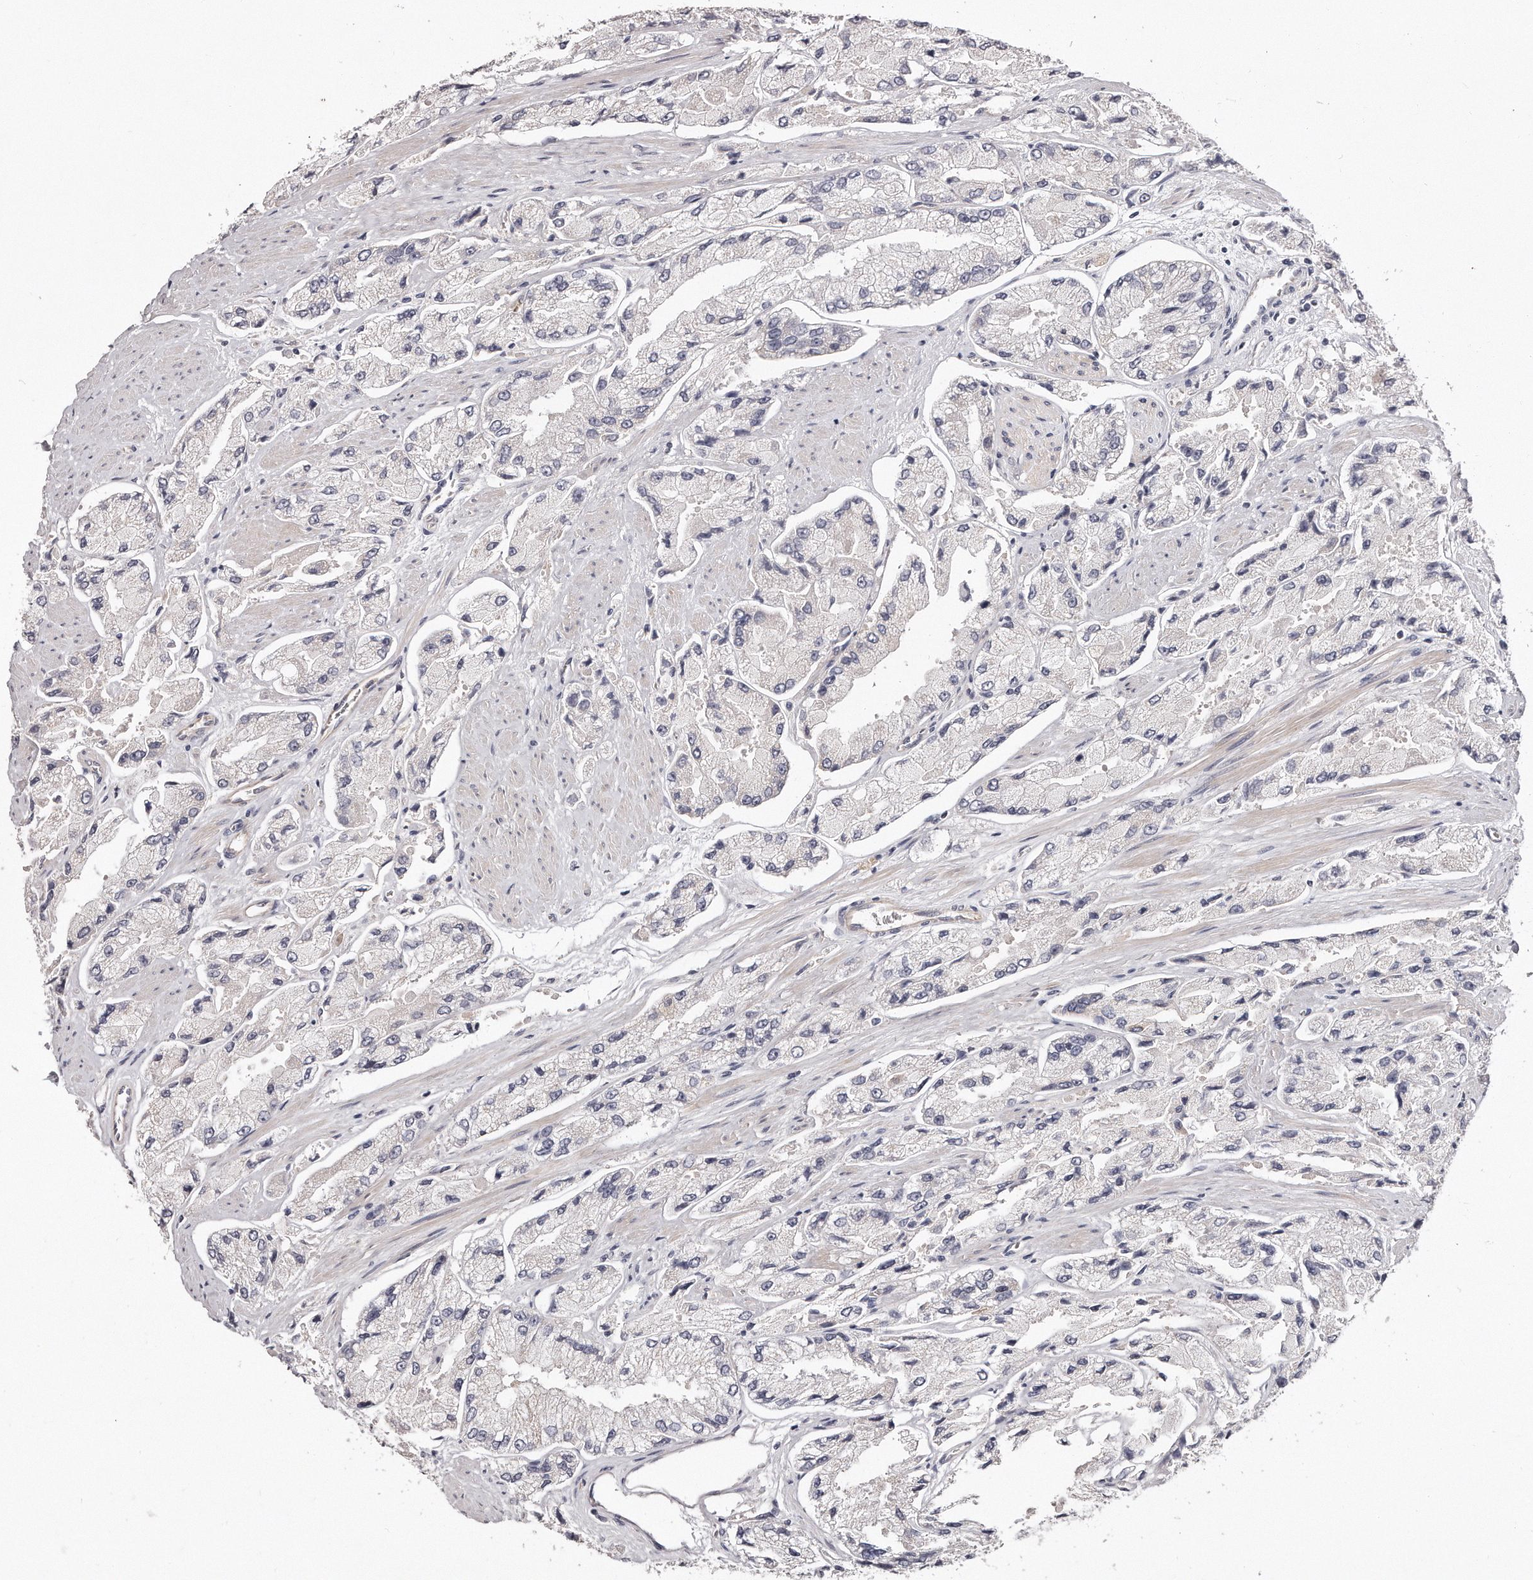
{"staining": {"intensity": "weak", "quantity": "<25%", "location": "cytoplasmic/membranous"}, "tissue": "prostate cancer", "cell_type": "Tumor cells", "image_type": "cancer", "snomed": [{"axis": "morphology", "description": "Adenocarcinoma, High grade"}, {"axis": "topography", "description": "Prostate"}], "caption": "IHC micrograph of neoplastic tissue: human prostate adenocarcinoma (high-grade) stained with DAB (3,3'-diaminobenzidine) demonstrates no significant protein expression in tumor cells. The staining was performed using DAB (3,3'-diaminobenzidine) to visualize the protein expression in brown, while the nuclei were stained in blue with hematoxylin (Magnification: 20x).", "gene": "TTLL4", "patient": {"sex": "male", "age": 58}}